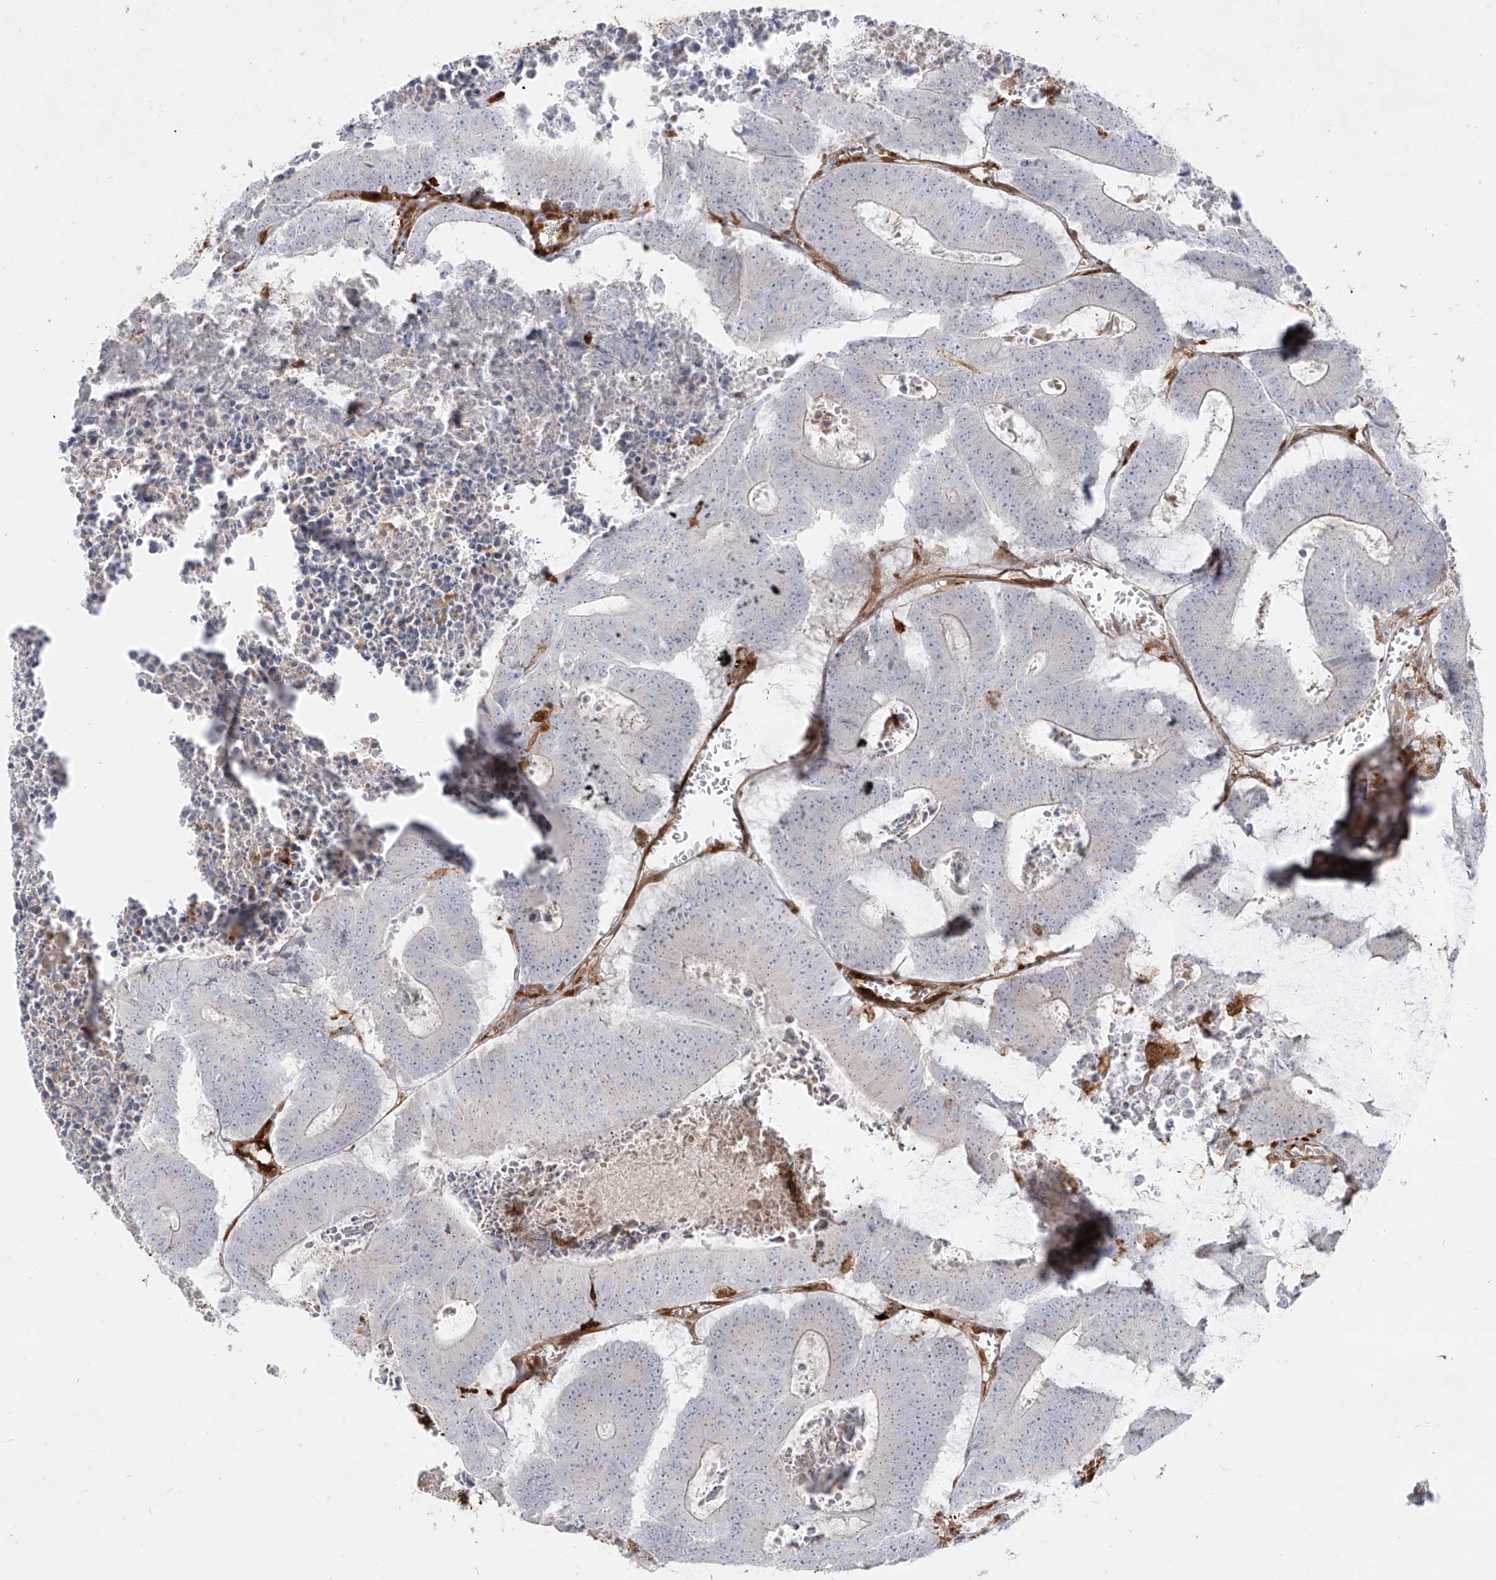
{"staining": {"intensity": "negative", "quantity": "none", "location": "none"}, "tissue": "colorectal cancer", "cell_type": "Tumor cells", "image_type": "cancer", "snomed": [{"axis": "morphology", "description": "Adenocarcinoma, NOS"}, {"axis": "topography", "description": "Colon"}], "caption": "Immunohistochemistry micrograph of neoplastic tissue: human adenocarcinoma (colorectal) stained with DAB shows no significant protein expression in tumor cells.", "gene": "KYNU", "patient": {"sex": "male", "age": 87}}